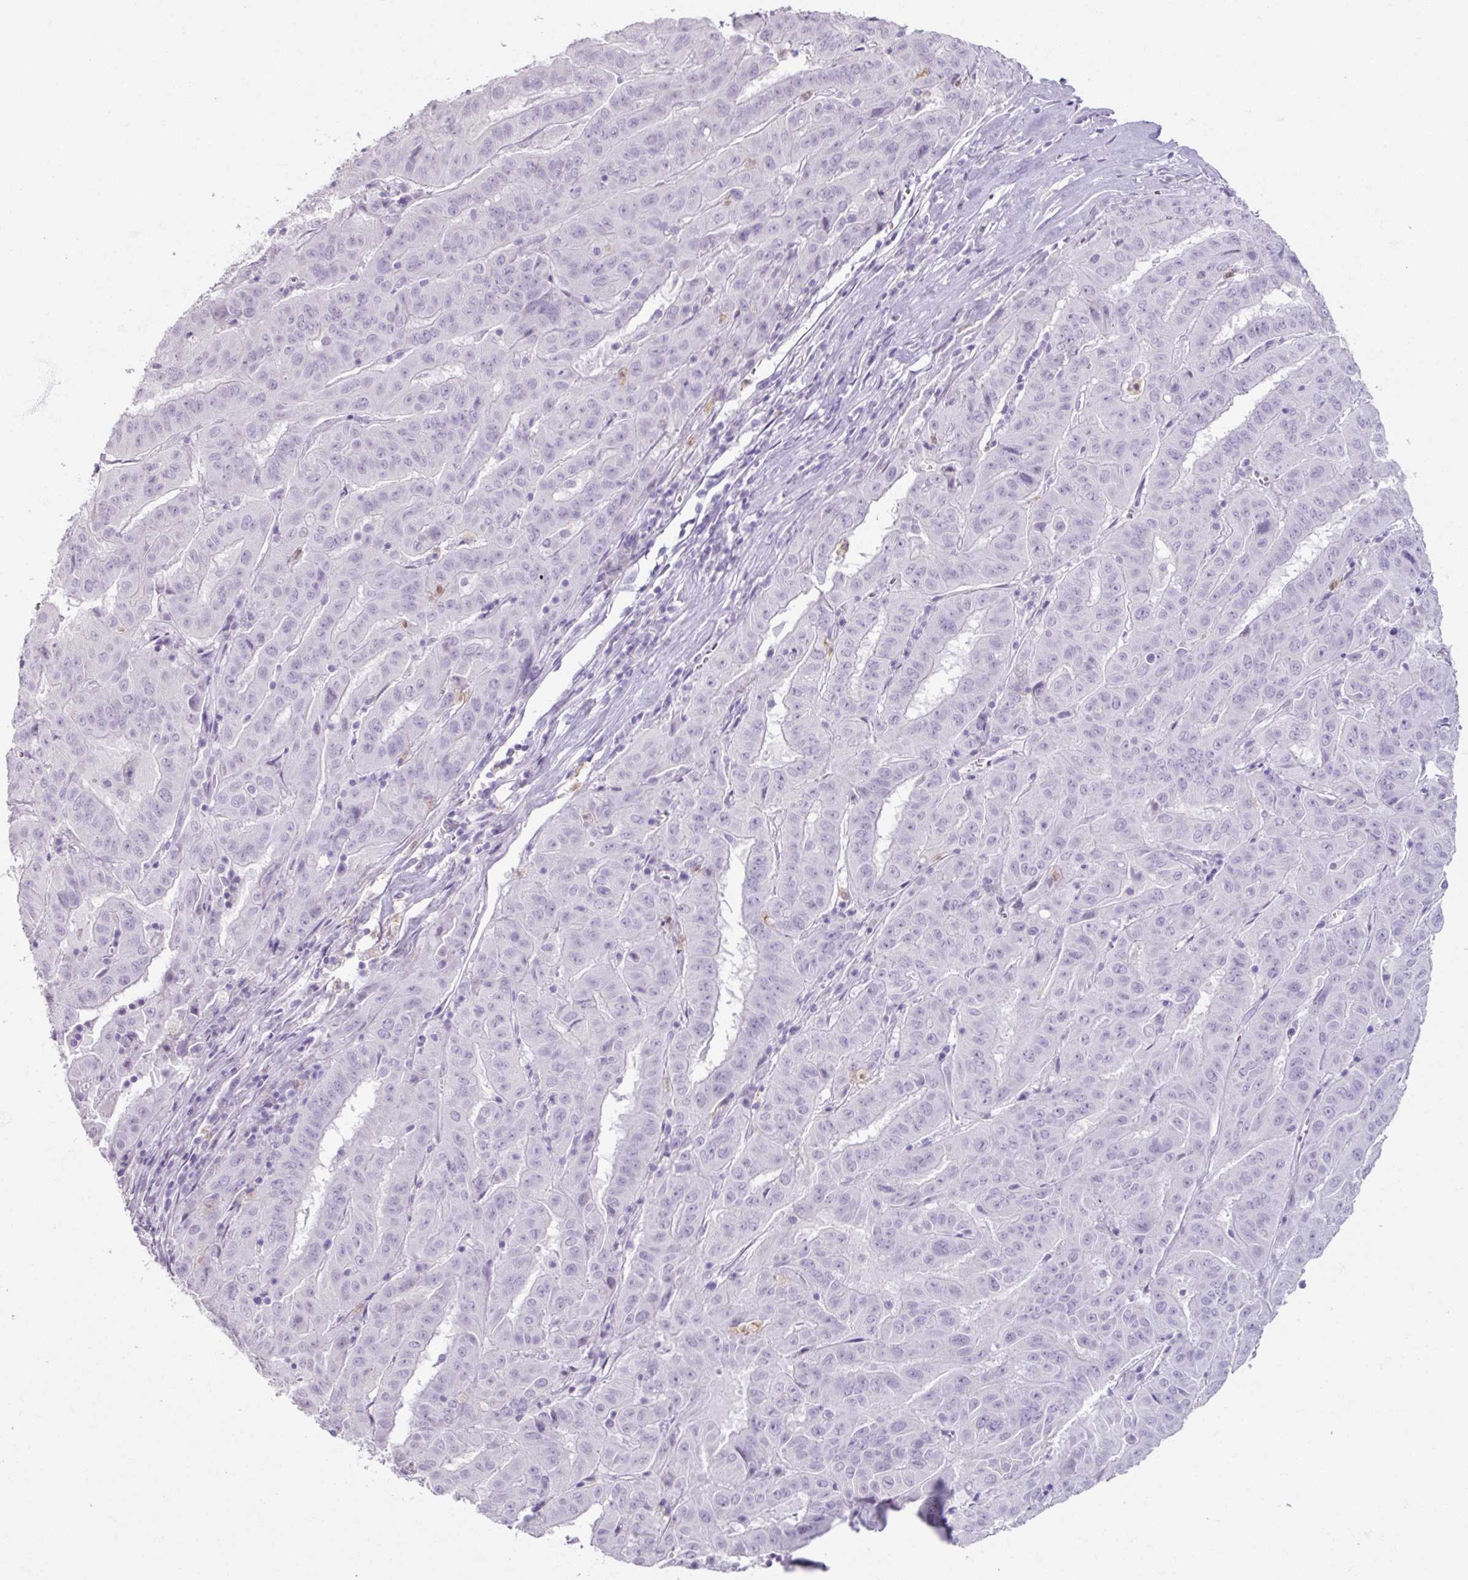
{"staining": {"intensity": "negative", "quantity": "none", "location": "none"}, "tissue": "pancreatic cancer", "cell_type": "Tumor cells", "image_type": "cancer", "snomed": [{"axis": "morphology", "description": "Adenocarcinoma, NOS"}, {"axis": "topography", "description": "Pancreas"}], "caption": "DAB immunohistochemical staining of adenocarcinoma (pancreatic) demonstrates no significant positivity in tumor cells.", "gene": "ARG1", "patient": {"sex": "male", "age": 63}}